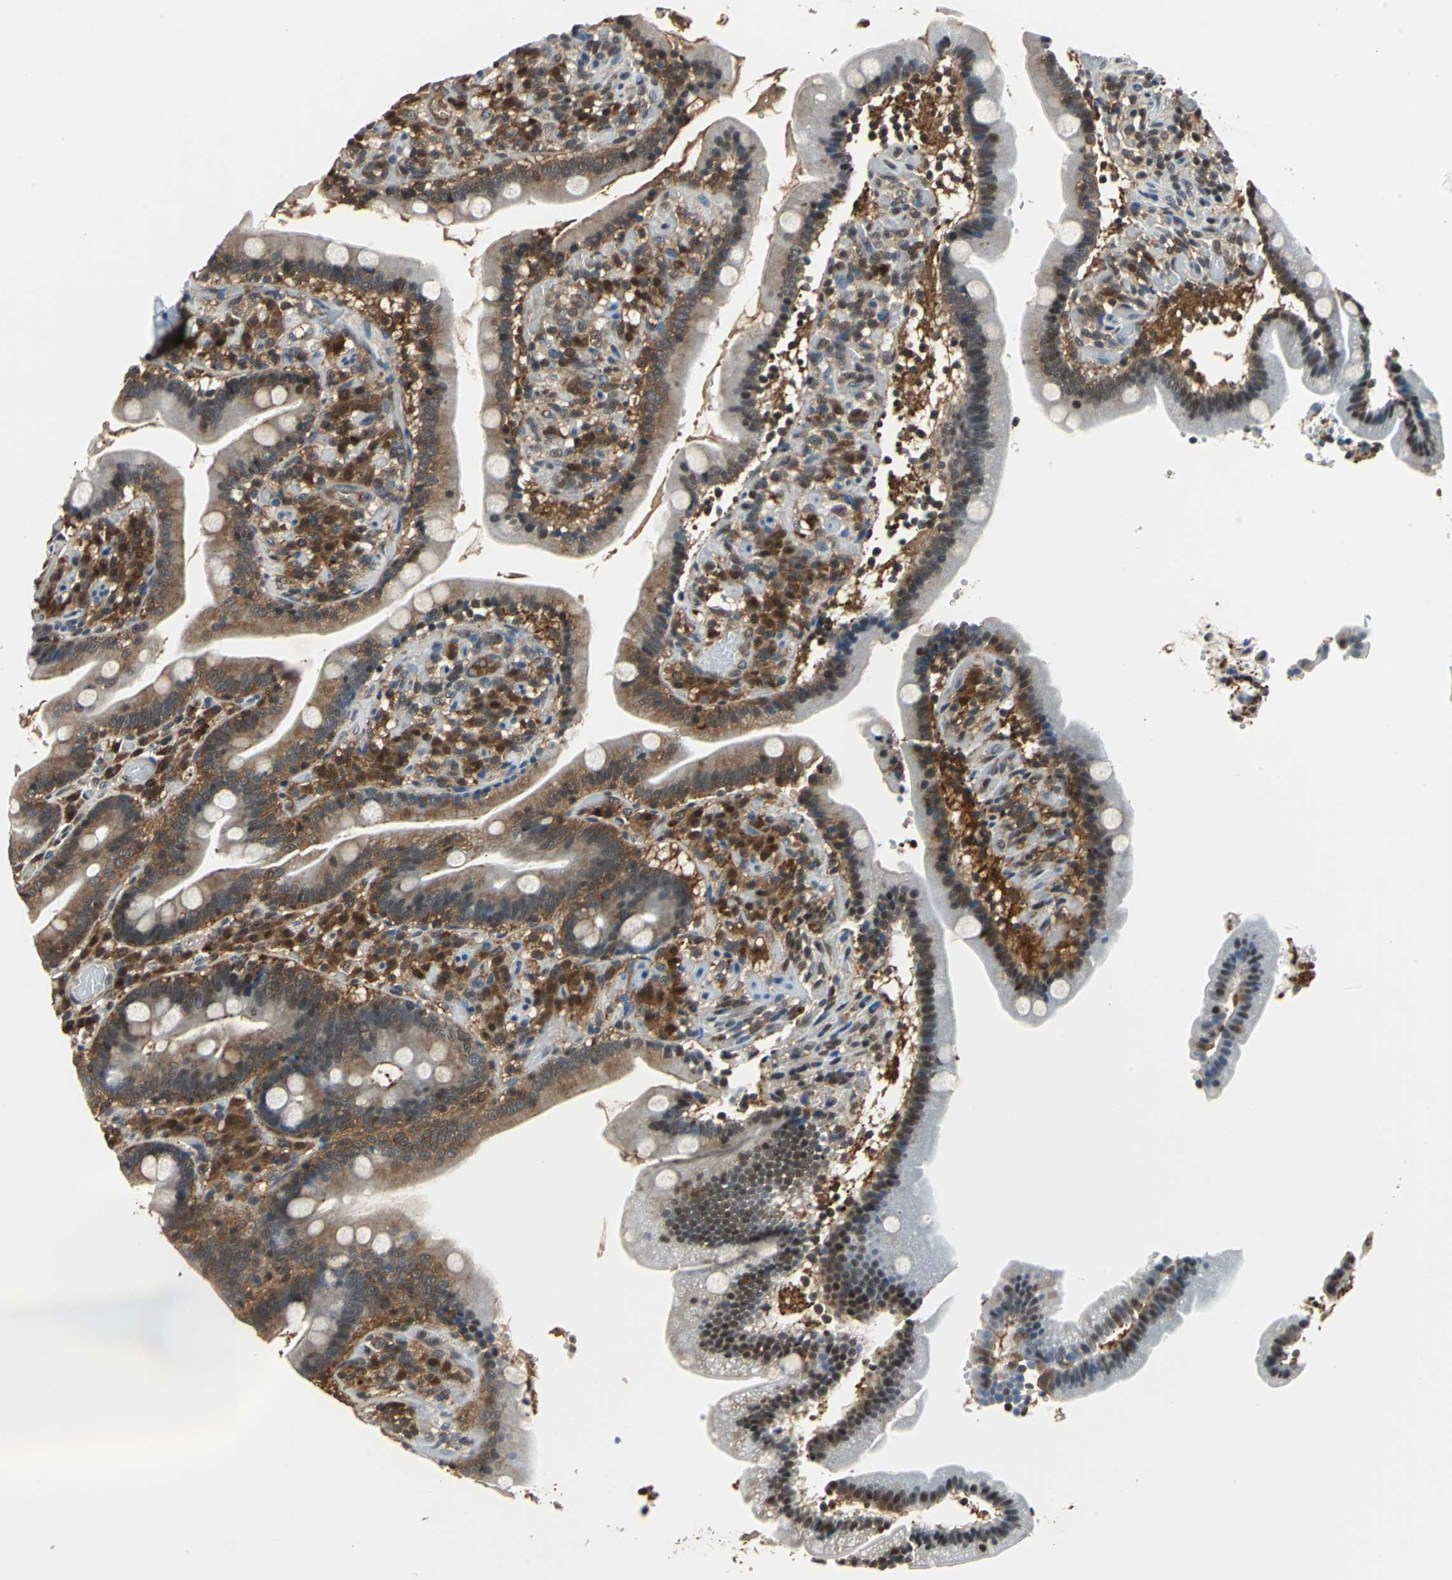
{"staining": {"intensity": "moderate", "quantity": "25%-75%", "location": "cytoplasmic/membranous"}, "tissue": "duodenum", "cell_type": "Glandular cells", "image_type": "normal", "snomed": [{"axis": "morphology", "description": "Normal tissue, NOS"}, {"axis": "topography", "description": "Duodenum"}], "caption": "High-power microscopy captured an immunohistochemistry image of unremarkable duodenum, revealing moderate cytoplasmic/membranous expression in approximately 25%-75% of glandular cells. (DAB (3,3'-diaminobenzidine) IHC, brown staining for protein, blue staining for nuclei).", "gene": "PSME1", "patient": {"sex": "male", "age": 66}}